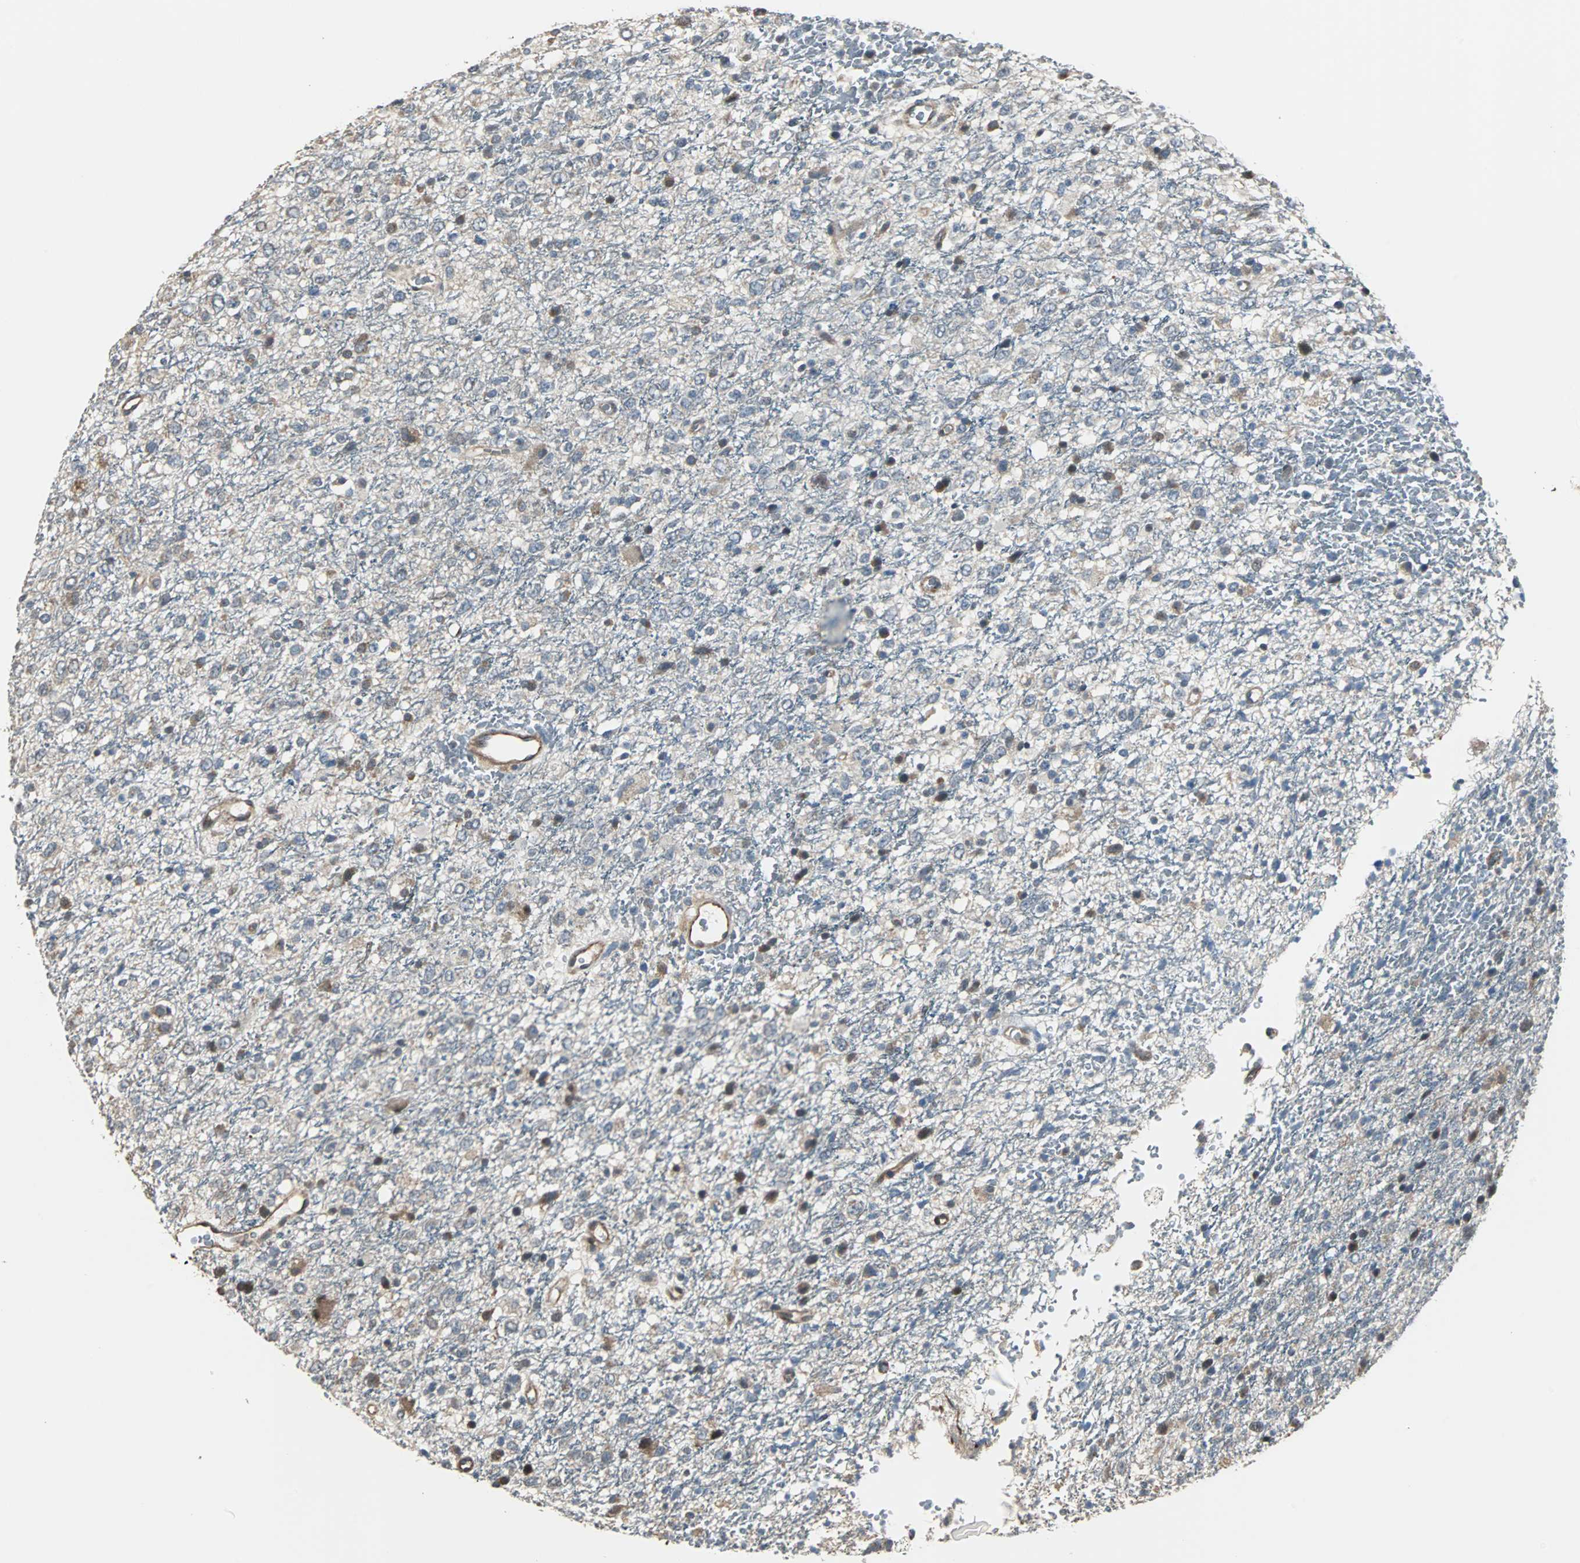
{"staining": {"intensity": "weak", "quantity": "<25%", "location": "cytoplasmic/membranous"}, "tissue": "glioma", "cell_type": "Tumor cells", "image_type": "cancer", "snomed": [{"axis": "morphology", "description": "Glioma, malignant, High grade"}, {"axis": "topography", "description": "pancreas cauda"}], "caption": "Immunohistochemical staining of human malignant glioma (high-grade) demonstrates no significant positivity in tumor cells.", "gene": "CHP1", "patient": {"sex": "male", "age": 60}}